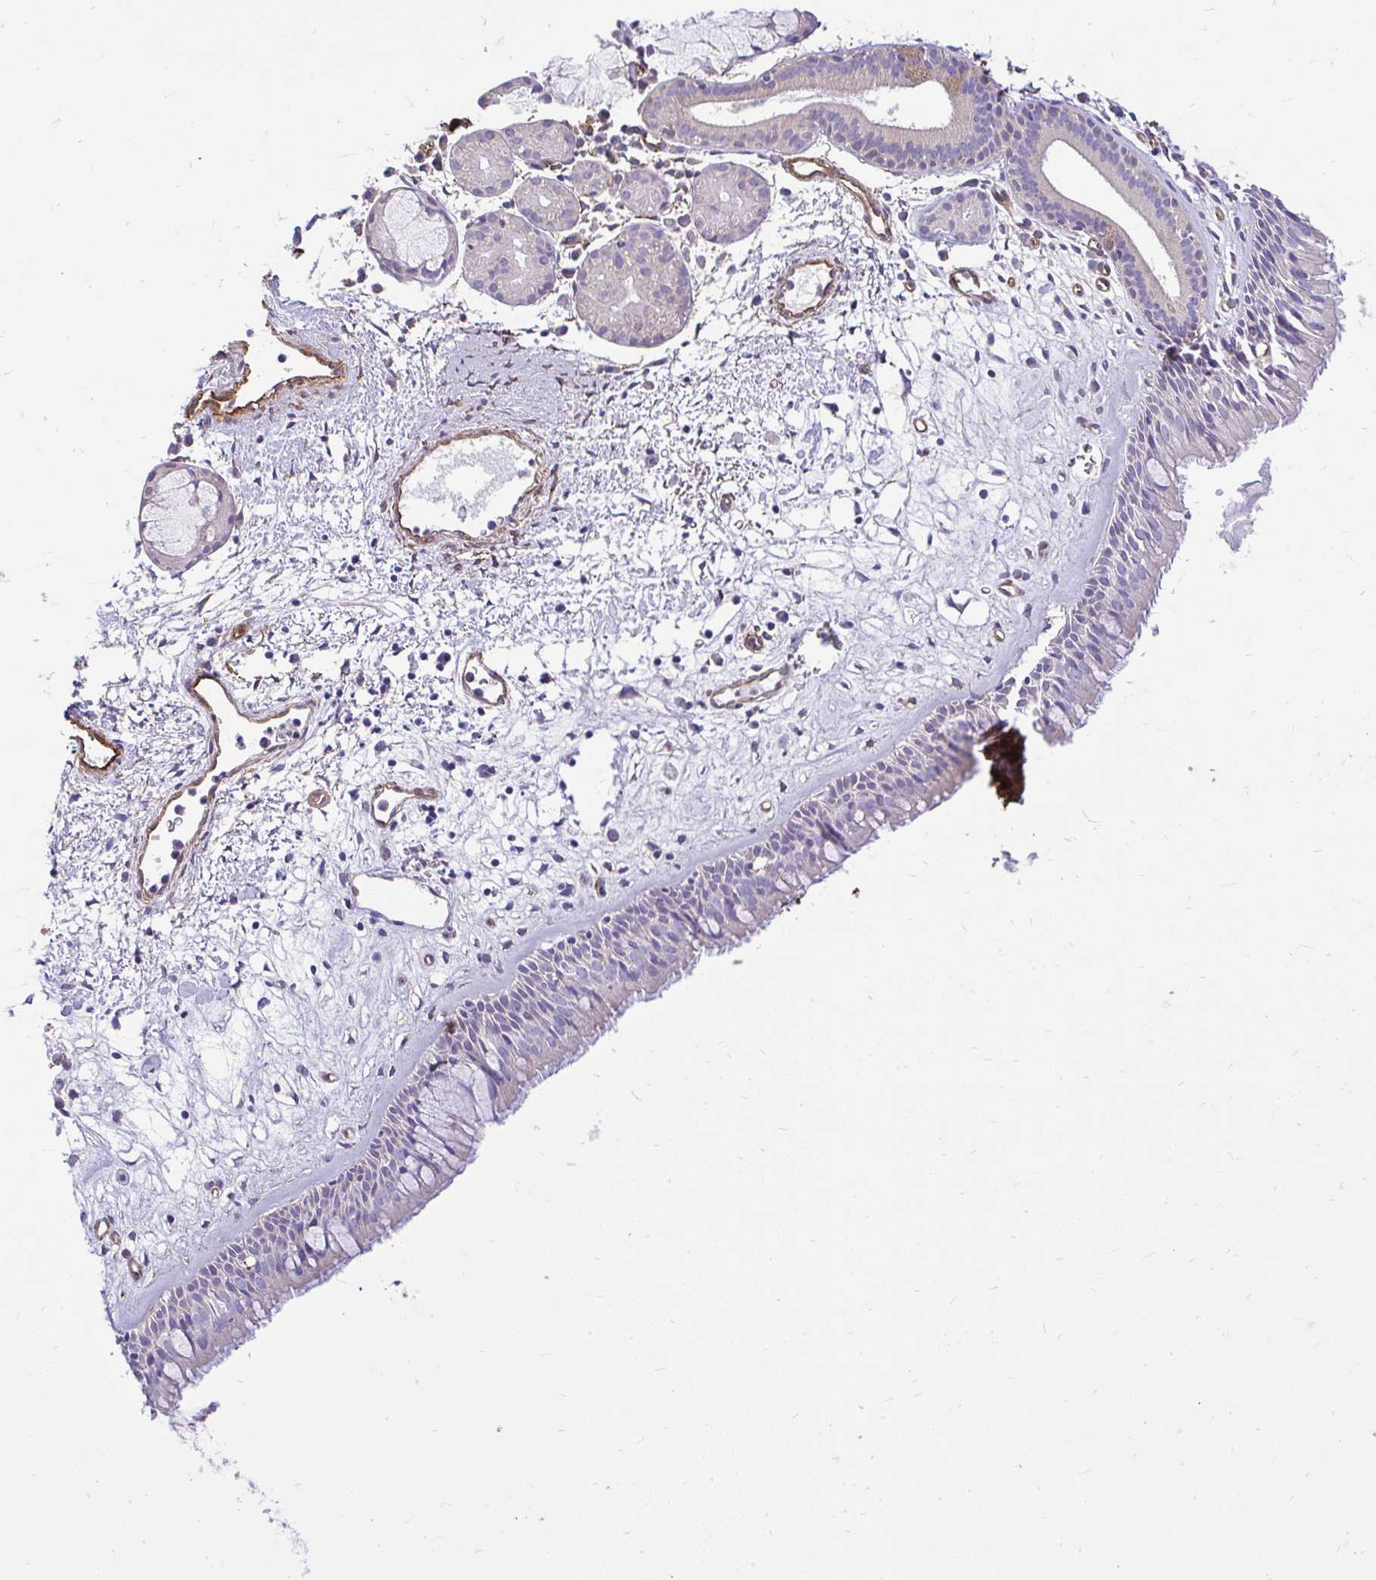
{"staining": {"intensity": "moderate", "quantity": "25%-75%", "location": "cytoplasmic/membranous"}, "tissue": "nasopharynx", "cell_type": "Respiratory epithelial cells", "image_type": "normal", "snomed": [{"axis": "morphology", "description": "Normal tissue, NOS"}, {"axis": "topography", "description": "Nasopharynx"}], "caption": "A histopathology image showing moderate cytoplasmic/membranous expression in approximately 25%-75% of respiratory epithelial cells in benign nasopharynx, as visualized by brown immunohistochemical staining.", "gene": "PTPRK", "patient": {"sex": "male", "age": 65}}